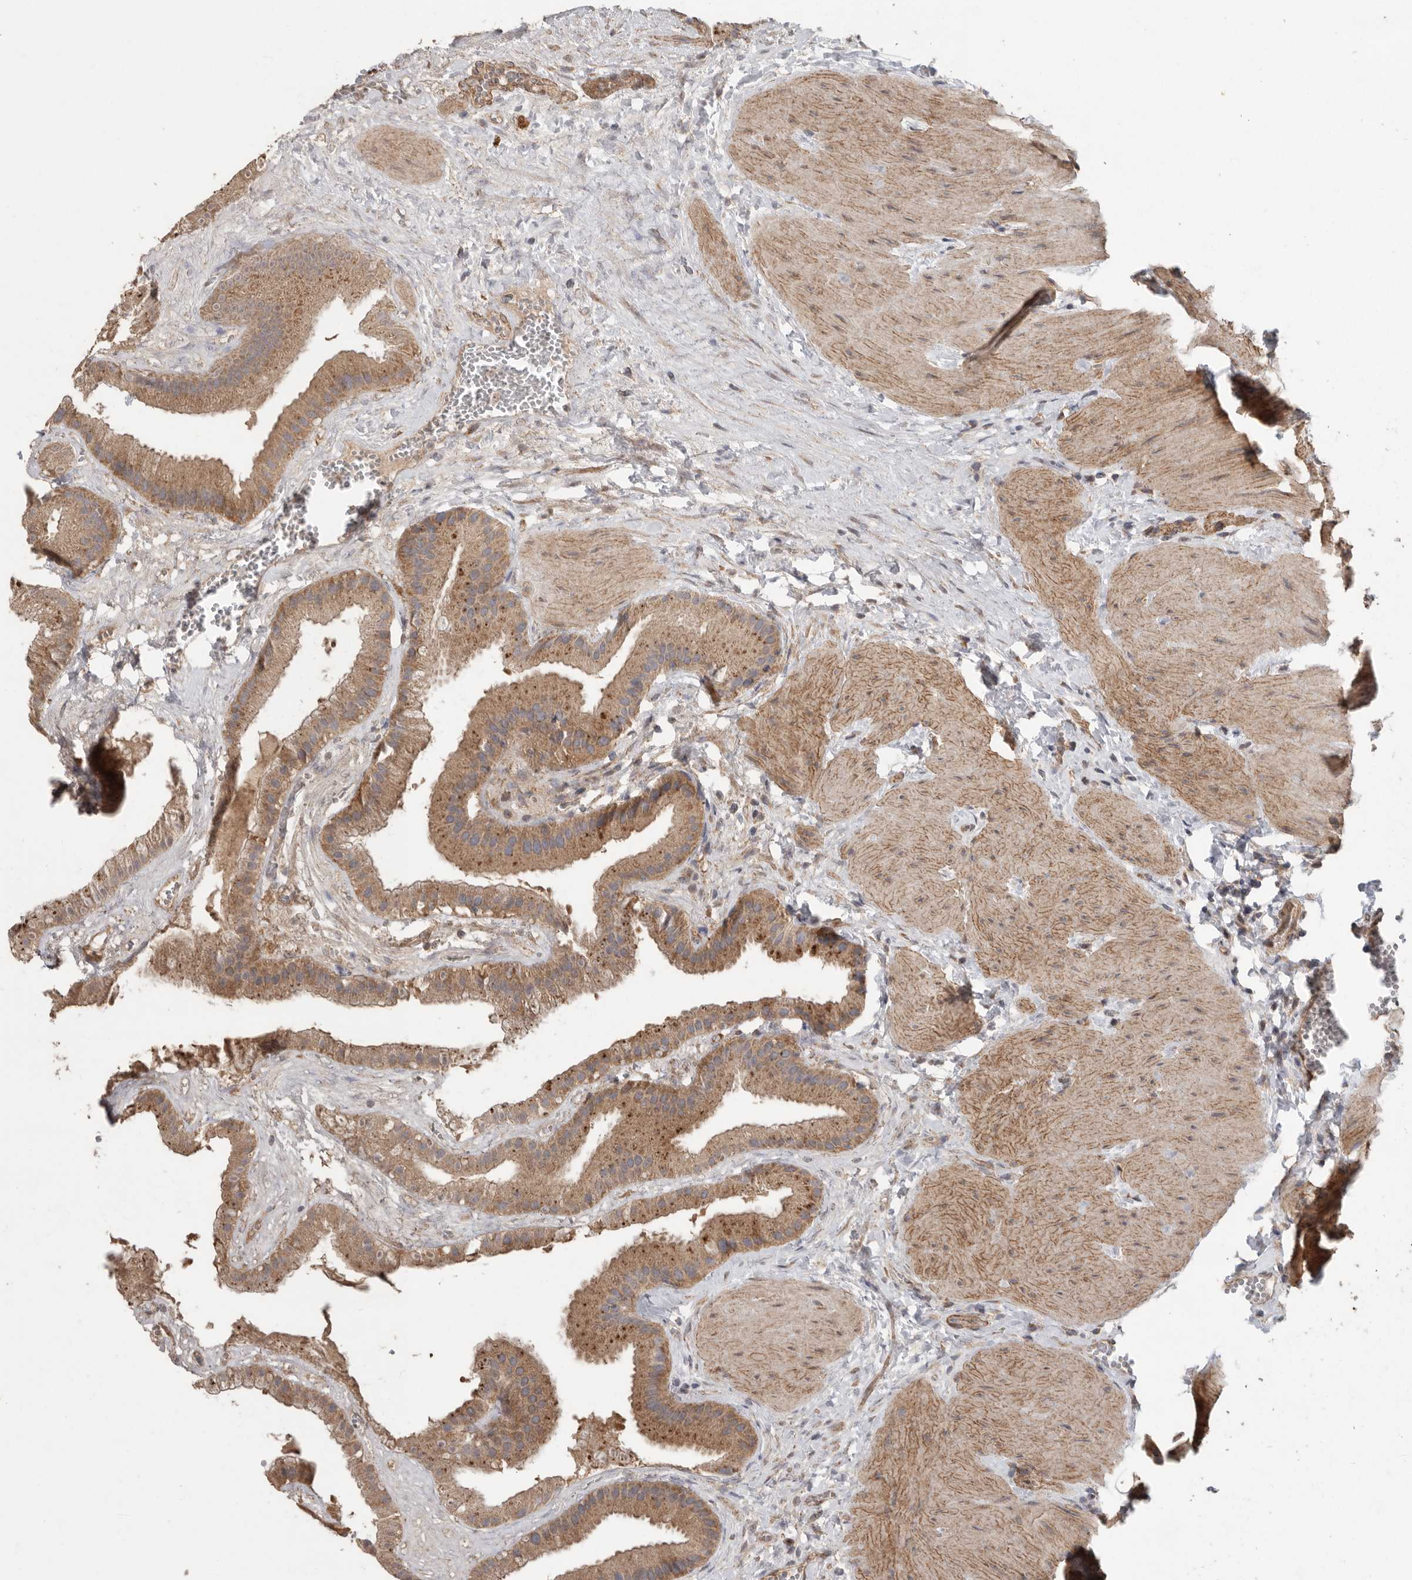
{"staining": {"intensity": "strong", "quantity": ">75%", "location": "cytoplasmic/membranous"}, "tissue": "gallbladder", "cell_type": "Glandular cells", "image_type": "normal", "snomed": [{"axis": "morphology", "description": "Normal tissue, NOS"}, {"axis": "topography", "description": "Gallbladder"}], "caption": "A photomicrograph of gallbladder stained for a protein displays strong cytoplasmic/membranous brown staining in glandular cells.", "gene": "PODXL2", "patient": {"sex": "male", "age": 55}}